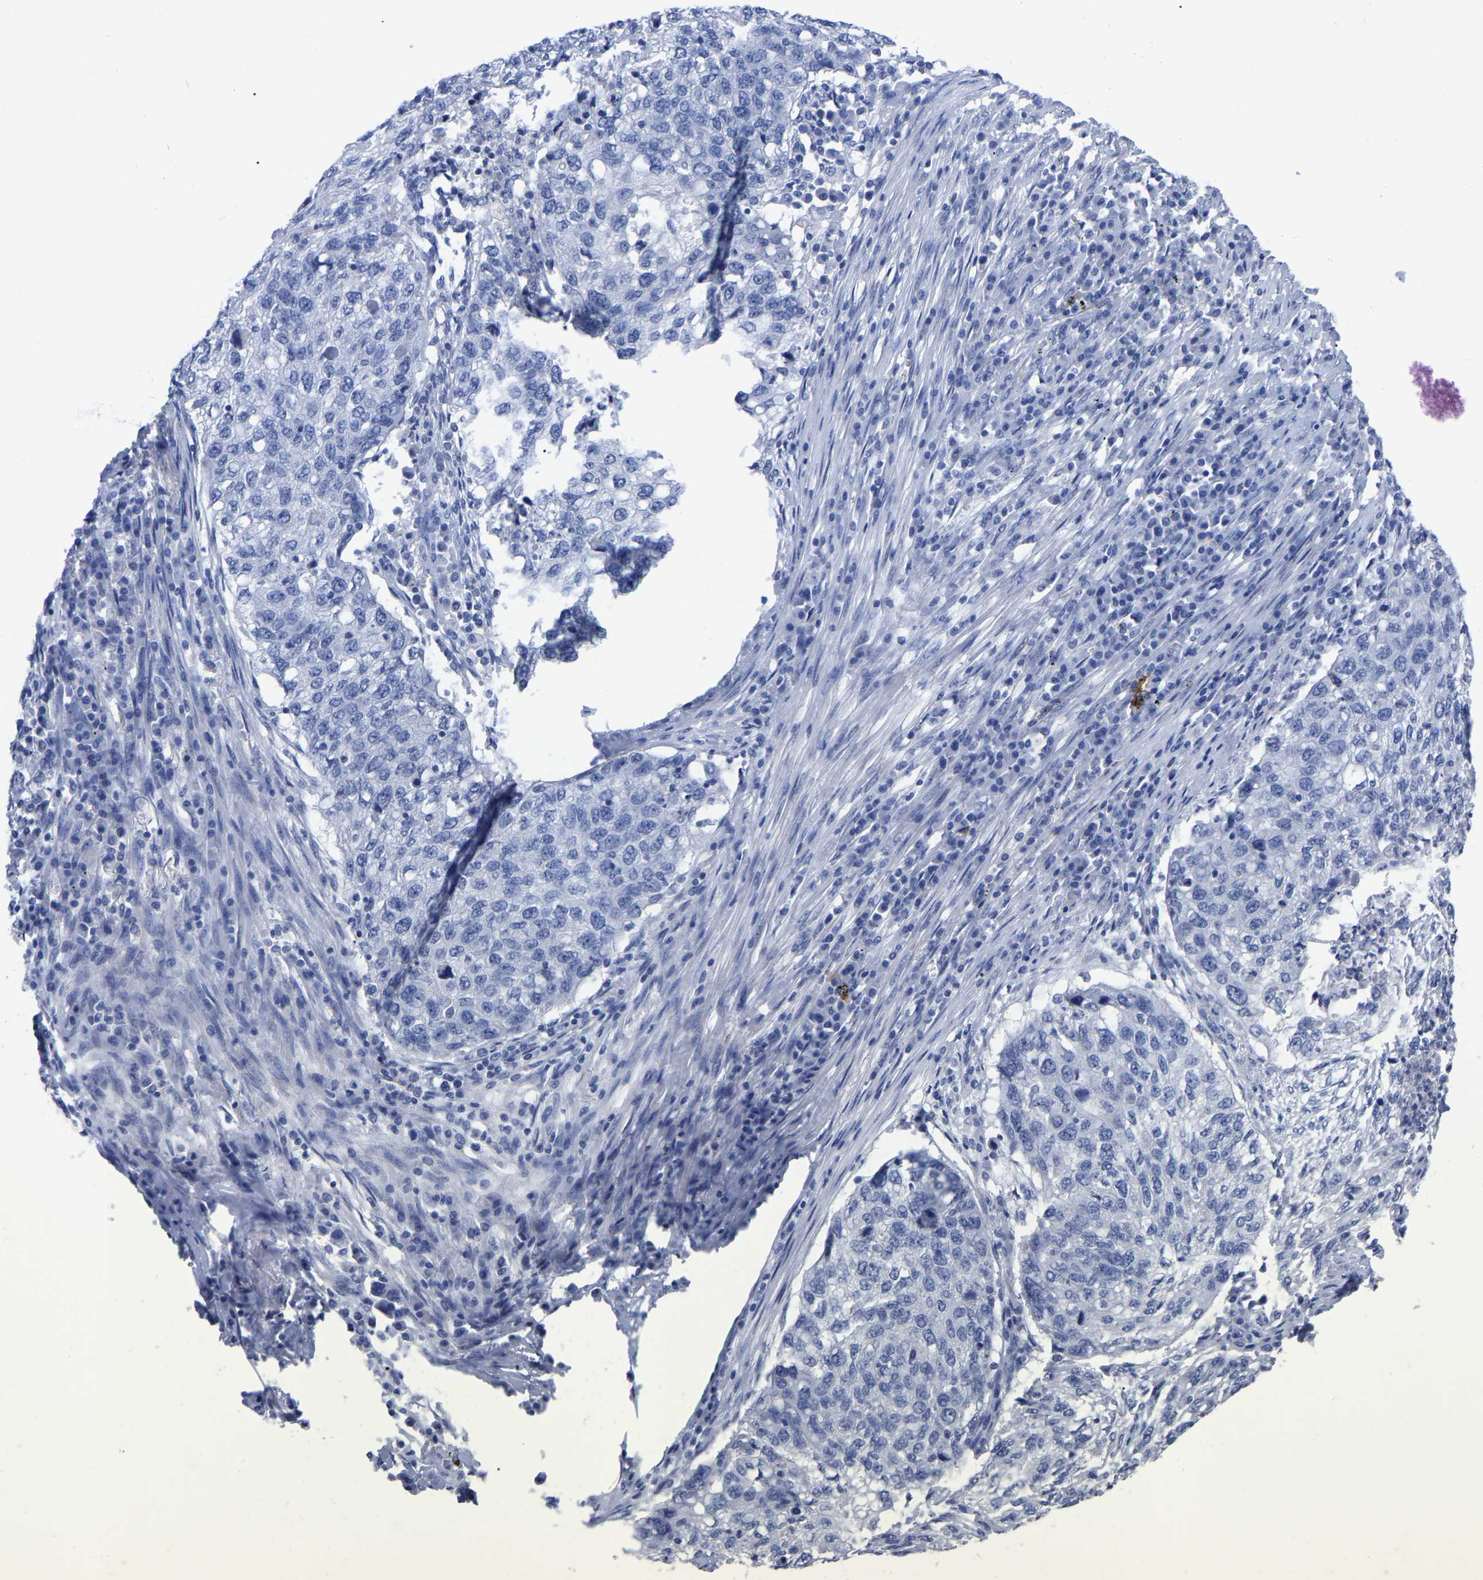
{"staining": {"intensity": "negative", "quantity": "none", "location": "none"}, "tissue": "lung cancer", "cell_type": "Tumor cells", "image_type": "cancer", "snomed": [{"axis": "morphology", "description": "Squamous cell carcinoma, NOS"}, {"axis": "topography", "description": "Lung"}], "caption": "Tumor cells show no significant protein expression in lung cancer (squamous cell carcinoma). (DAB immunohistochemistry visualized using brightfield microscopy, high magnification).", "gene": "ANXA13", "patient": {"sex": "female", "age": 63}}